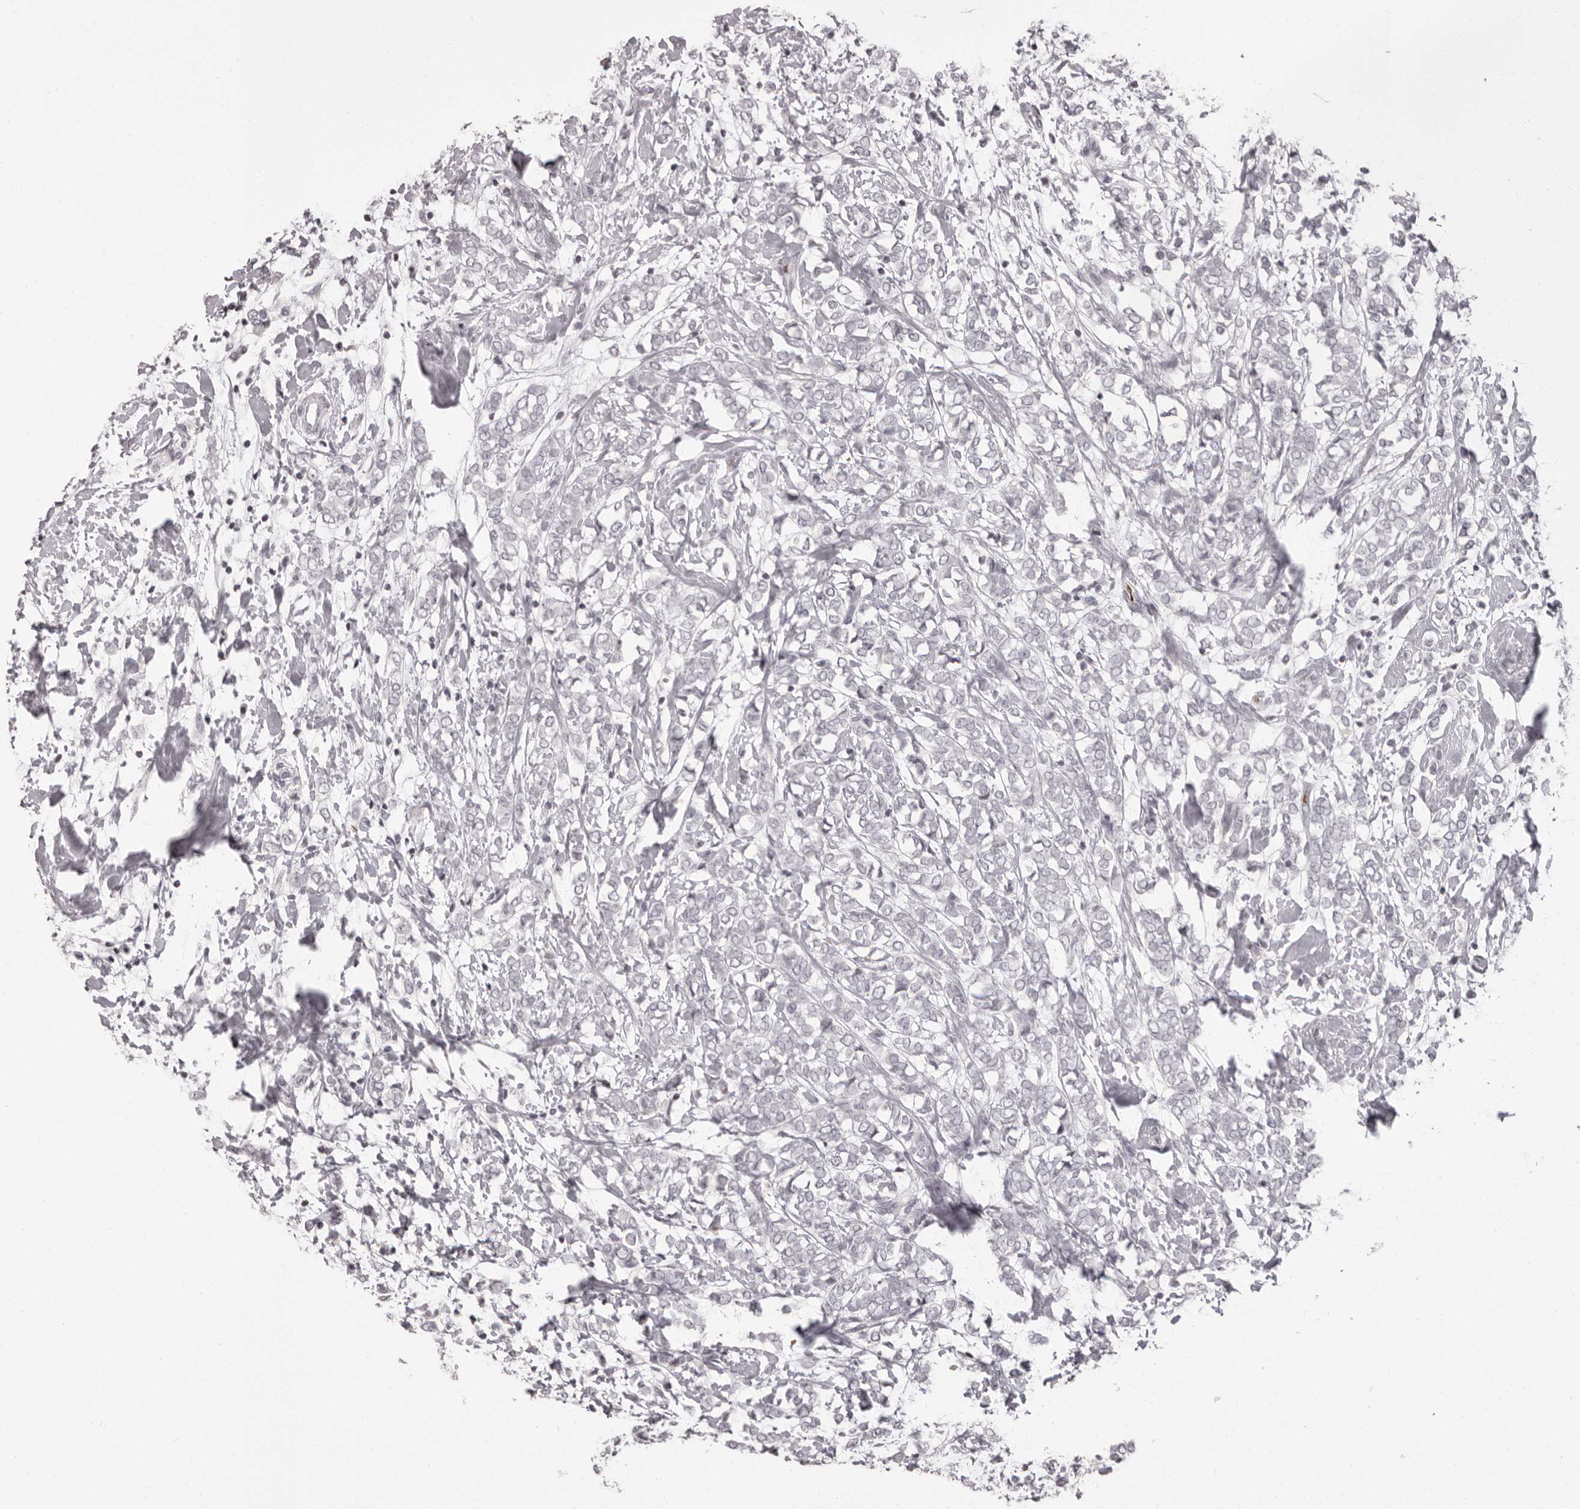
{"staining": {"intensity": "negative", "quantity": "none", "location": "none"}, "tissue": "breast cancer", "cell_type": "Tumor cells", "image_type": "cancer", "snomed": [{"axis": "morphology", "description": "Normal tissue, NOS"}, {"axis": "morphology", "description": "Lobular carcinoma"}, {"axis": "topography", "description": "Breast"}], "caption": "IHC of human breast lobular carcinoma reveals no staining in tumor cells.", "gene": "C8orf74", "patient": {"sex": "female", "age": 47}}